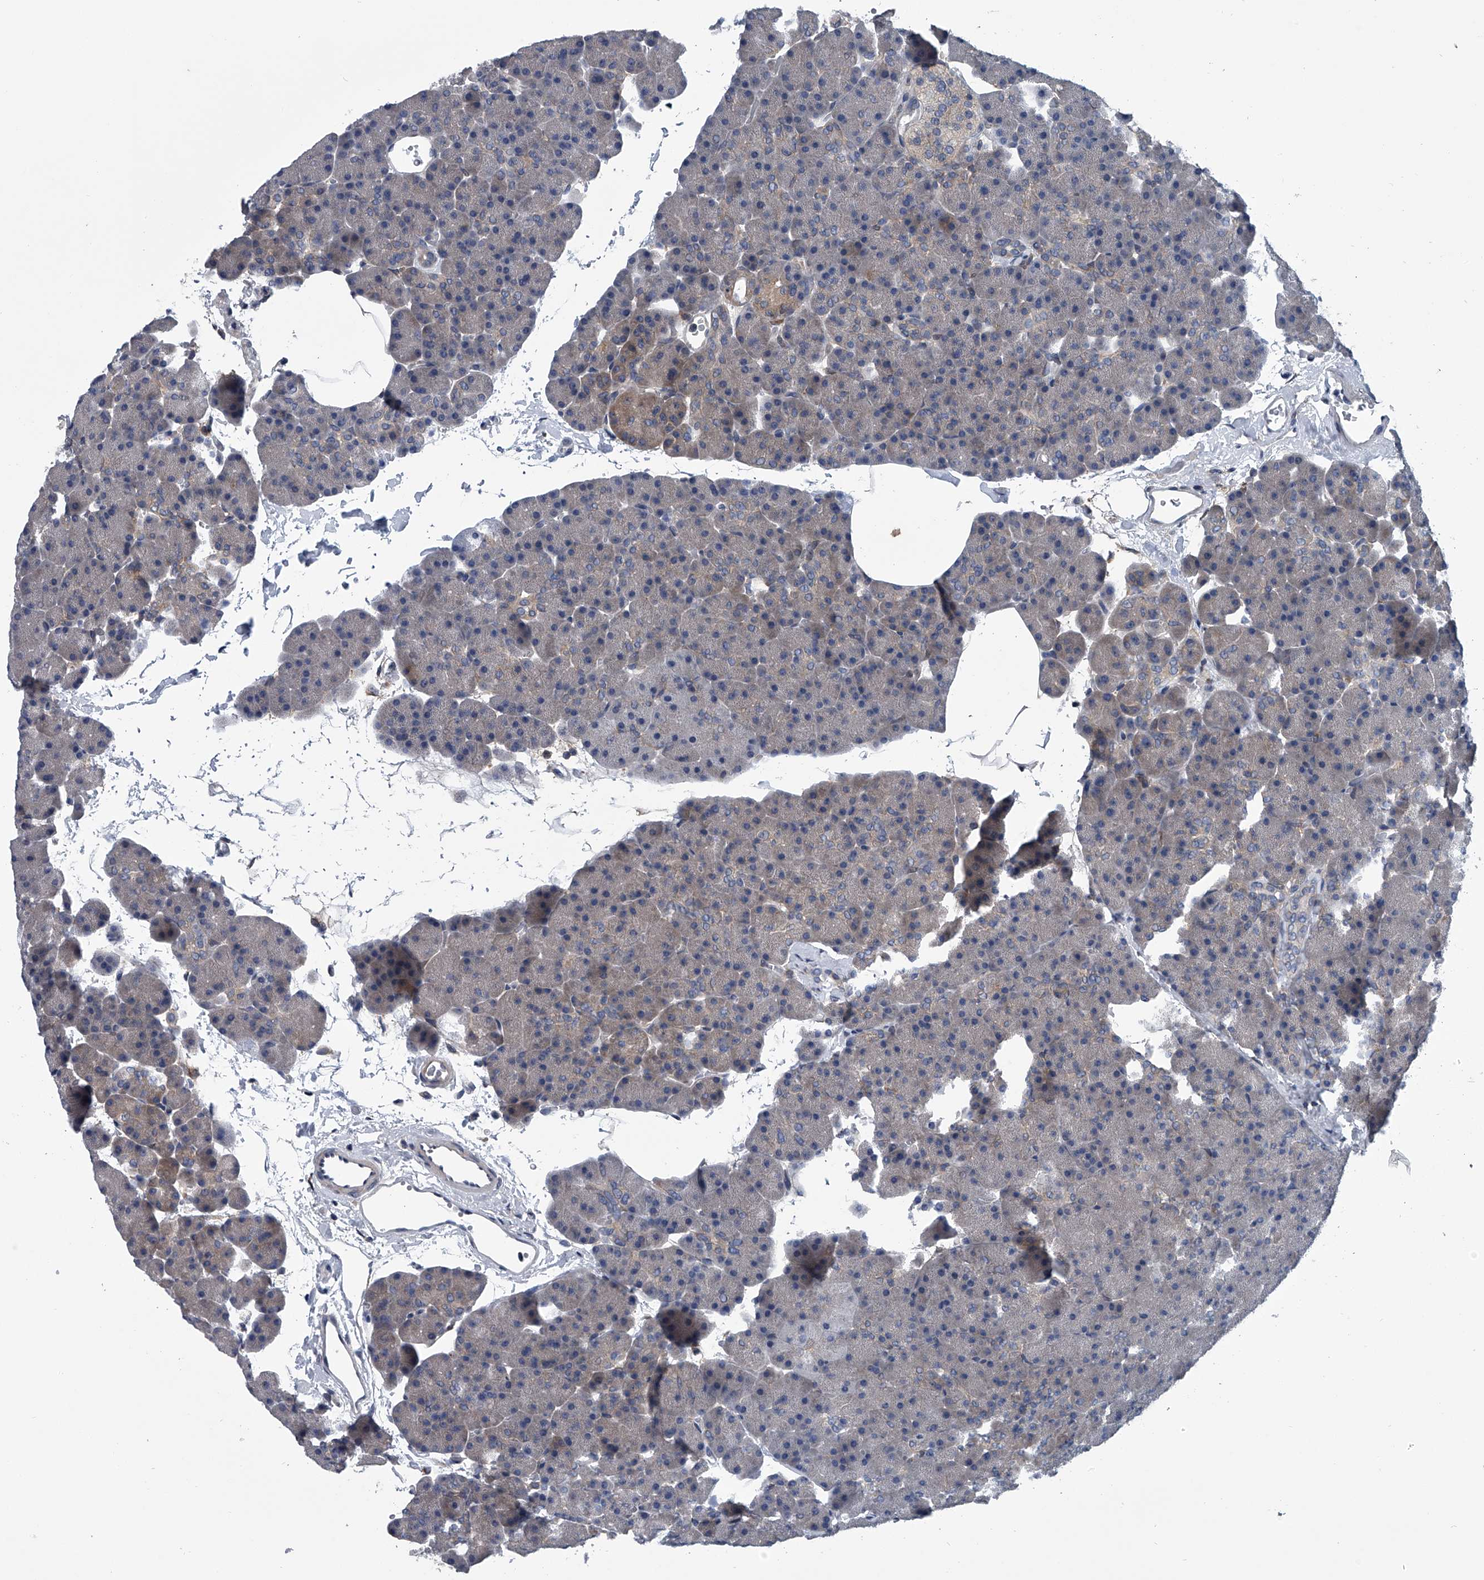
{"staining": {"intensity": "weak", "quantity": "<25%", "location": "cytoplasmic/membranous"}, "tissue": "pancreas", "cell_type": "Exocrine glandular cells", "image_type": "normal", "snomed": [{"axis": "morphology", "description": "Normal tissue, NOS"}, {"axis": "morphology", "description": "Carcinoid, malignant, NOS"}, {"axis": "topography", "description": "Pancreas"}], "caption": "A micrograph of pancreas stained for a protein demonstrates no brown staining in exocrine glandular cells.", "gene": "PPP2R5D", "patient": {"sex": "female", "age": 35}}